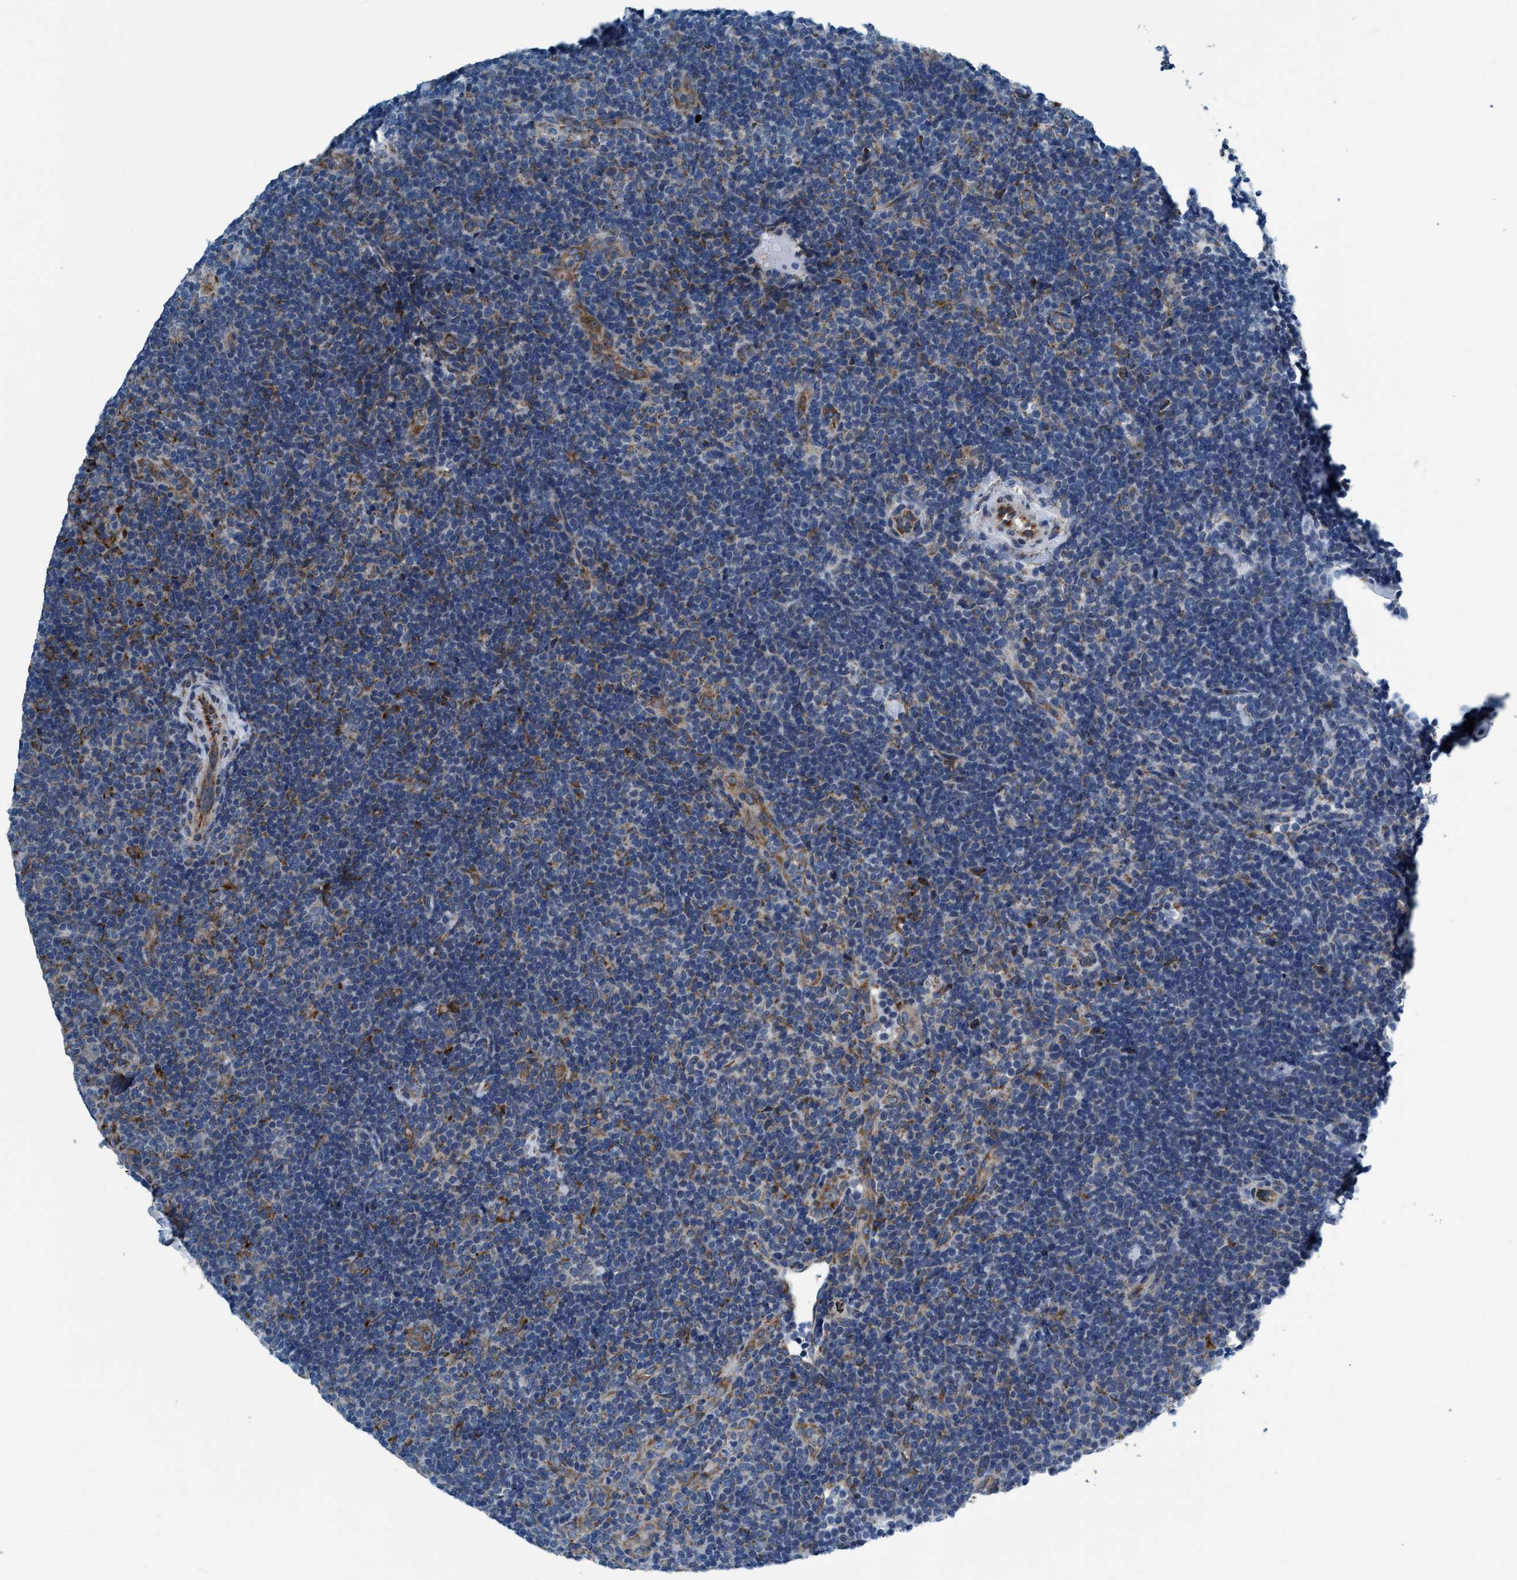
{"staining": {"intensity": "weak", "quantity": "25%-75%", "location": "cytoplasmic/membranous"}, "tissue": "lymphoma", "cell_type": "Tumor cells", "image_type": "cancer", "snomed": [{"axis": "morphology", "description": "Hodgkin's disease, NOS"}, {"axis": "topography", "description": "Lymph node"}], "caption": "A brown stain shows weak cytoplasmic/membranous positivity of a protein in lymphoma tumor cells.", "gene": "ARMC9", "patient": {"sex": "female", "age": 57}}